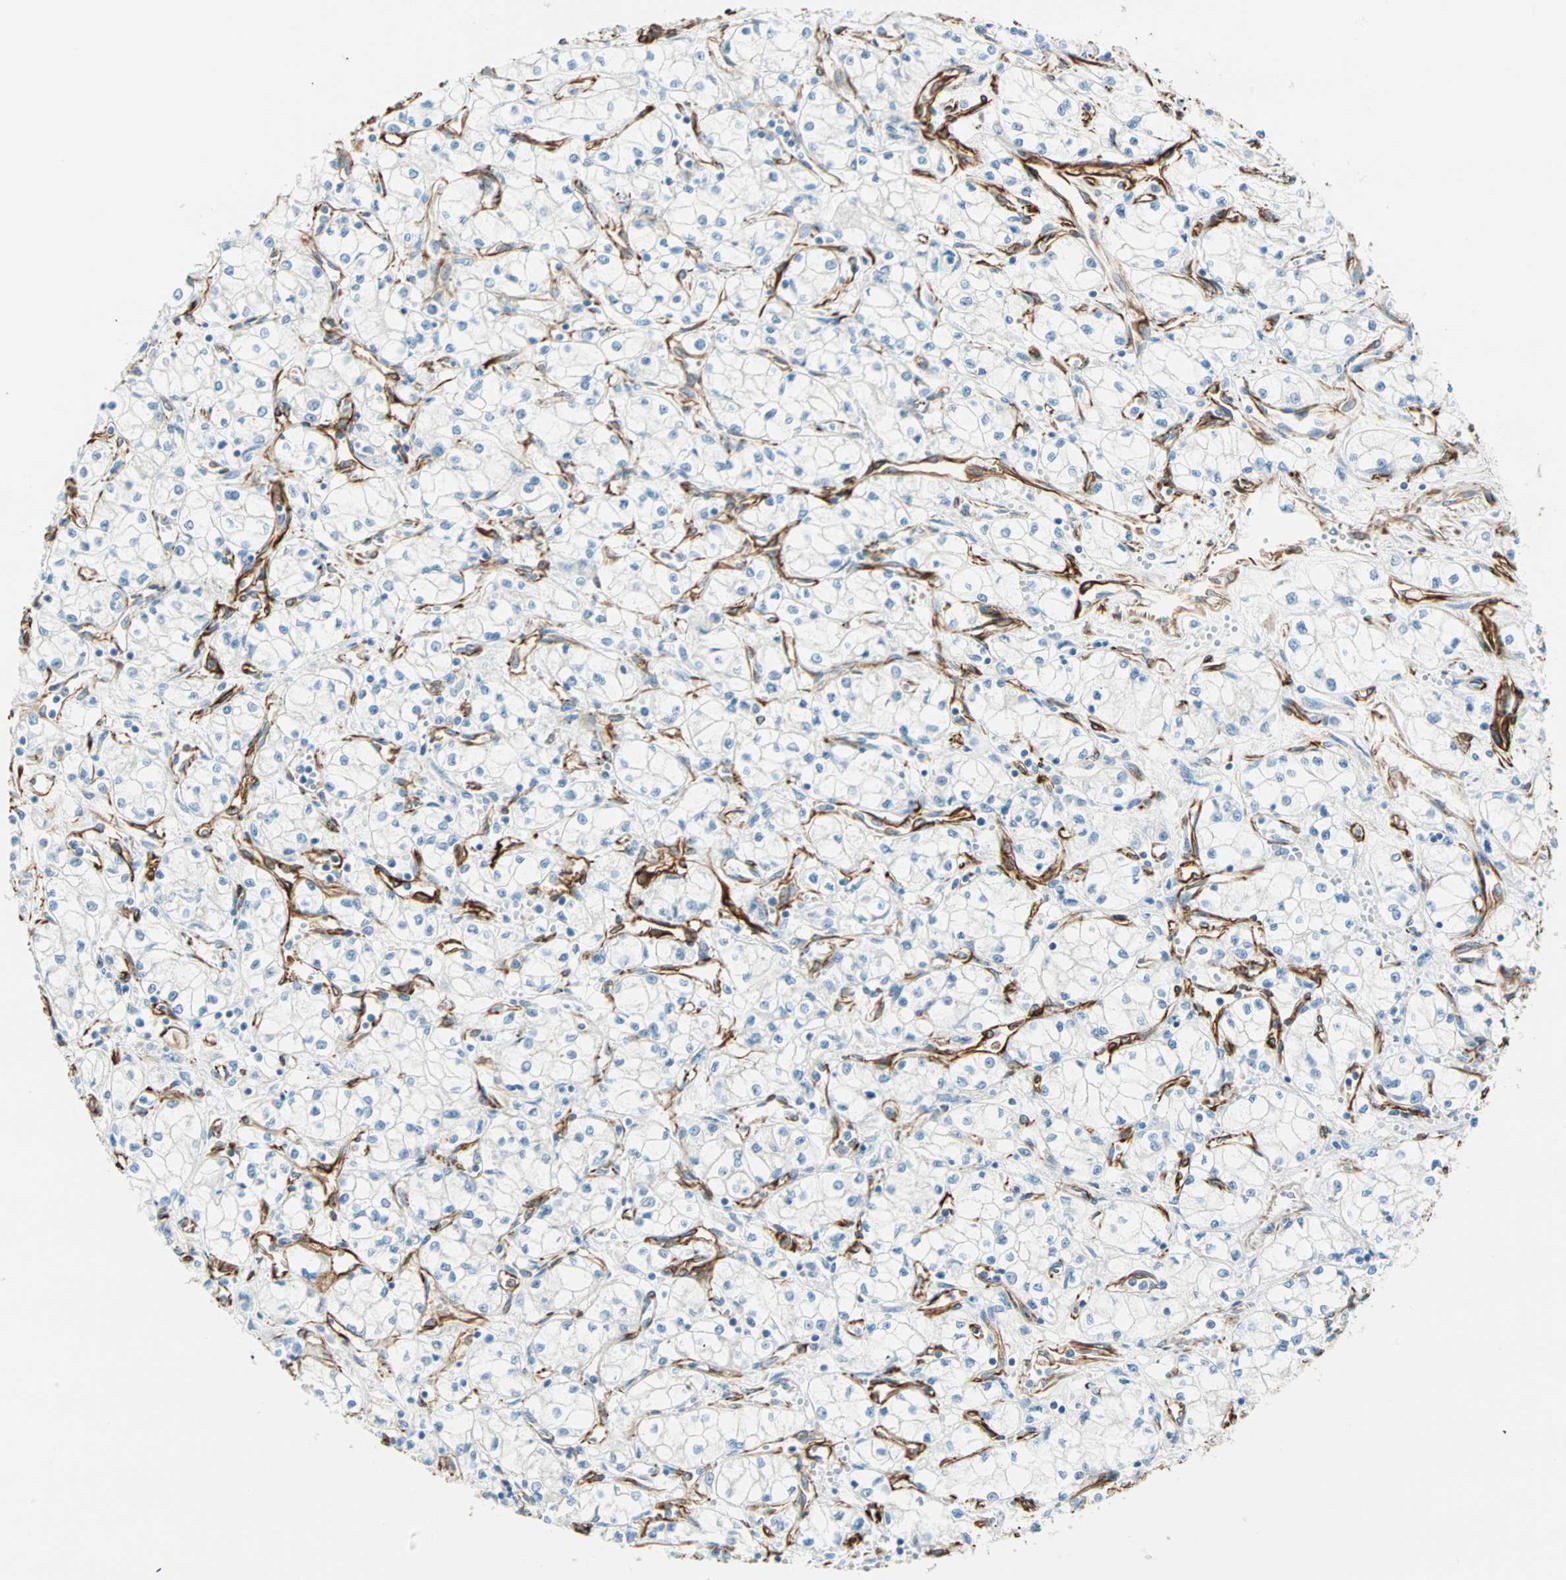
{"staining": {"intensity": "negative", "quantity": "none", "location": "none"}, "tissue": "renal cancer", "cell_type": "Tumor cells", "image_type": "cancer", "snomed": [{"axis": "morphology", "description": "Normal tissue, NOS"}, {"axis": "morphology", "description": "Adenocarcinoma, NOS"}, {"axis": "topography", "description": "Kidney"}], "caption": "A high-resolution image shows IHC staining of renal cancer, which demonstrates no significant expression in tumor cells.", "gene": "NES", "patient": {"sex": "male", "age": 59}}